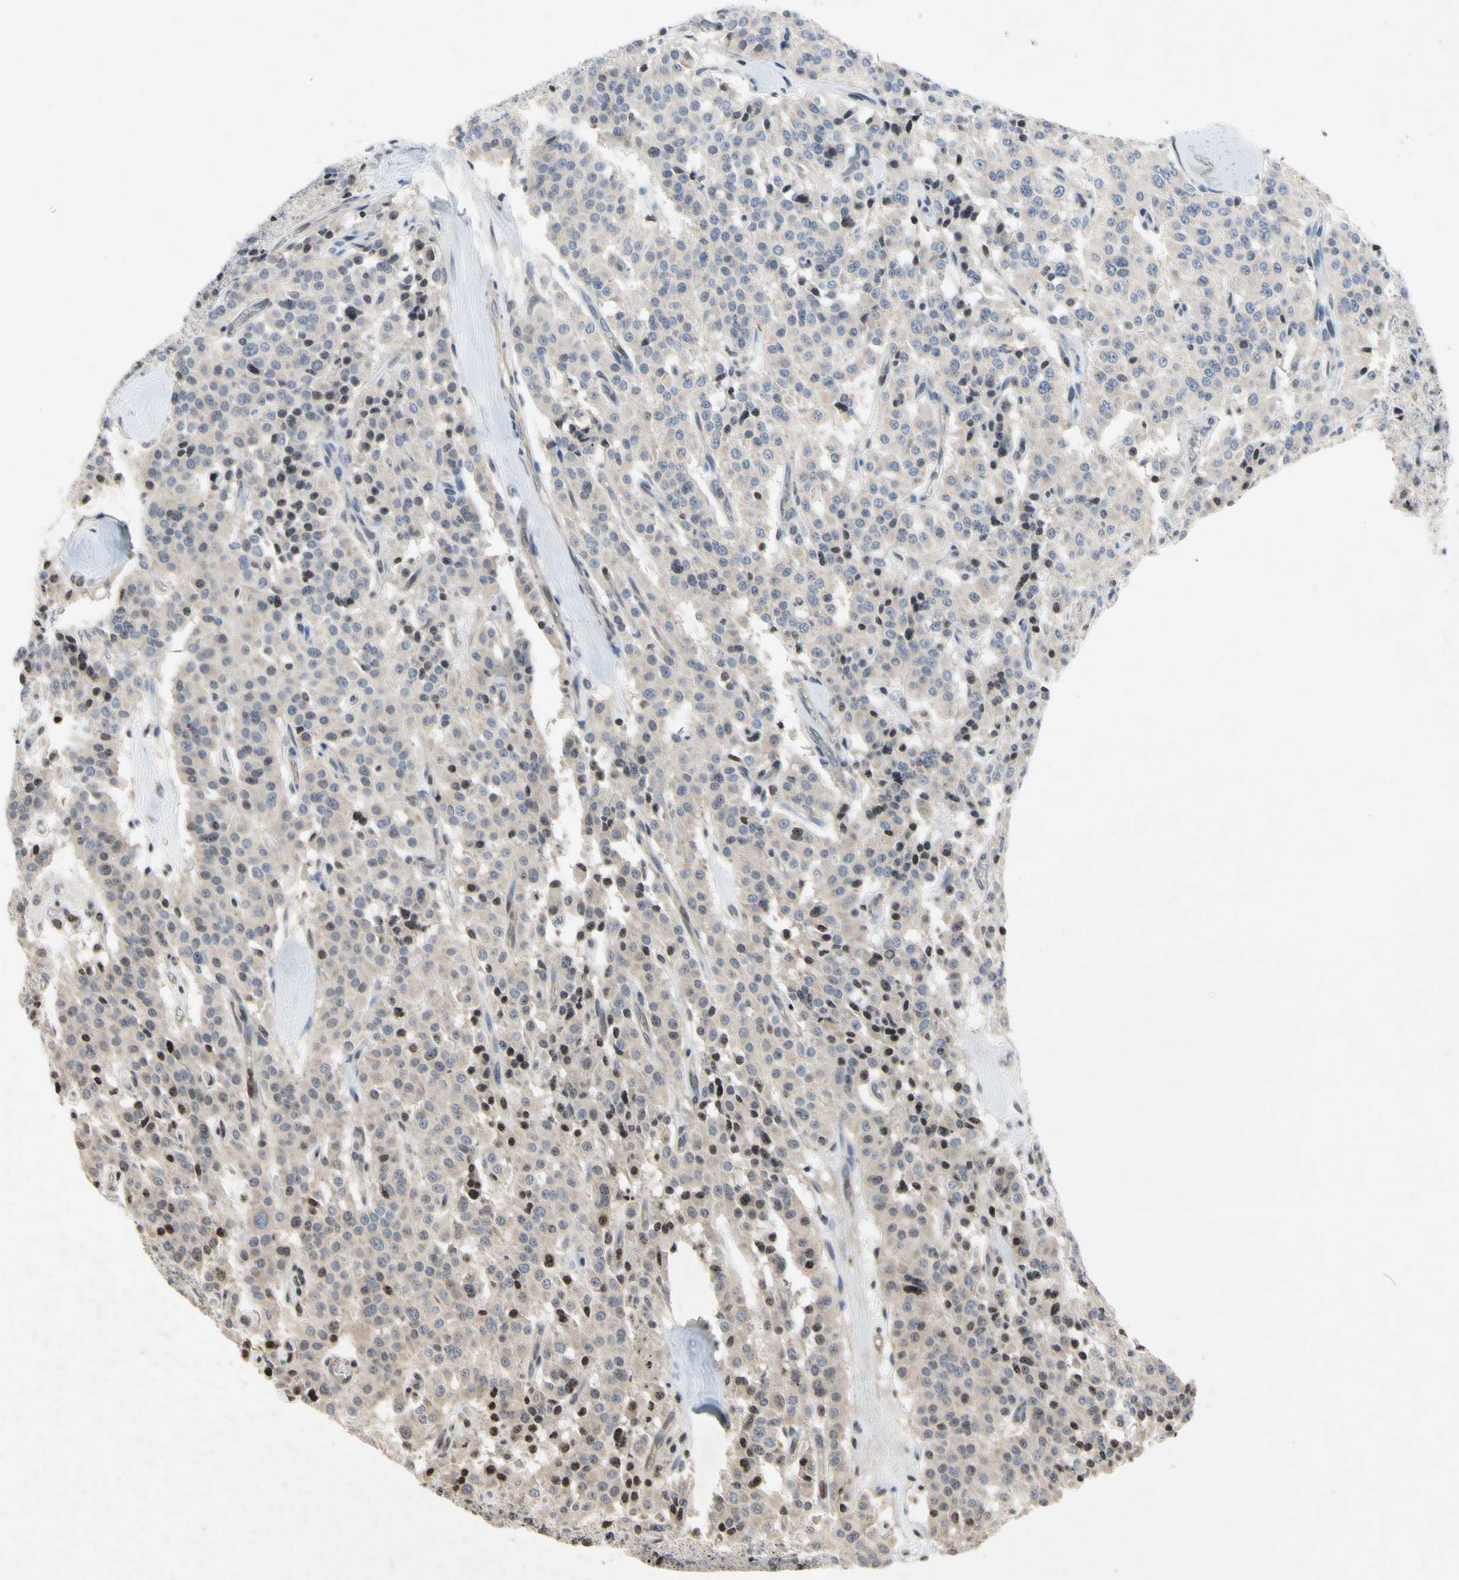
{"staining": {"intensity": "moderate", "quantity": "25%-75%", "location": "cytoplasmic/membranous,nuclear"}, "tissue": "carcinoid", "cell_type": "Tumor cells", "image_type": "cancer", "snomed": [{"axis": "morphology", "description": "Carcinoid, malignant, NOS"}, {"axis": "topography", "description": "Lung"}], "caption": "Carcinoid stained with DAB immunohistochemistry shows medium levels of moderate cytoplasmic/membranous and nuclear staining in approximately 25%-75% of tumor cells.", "gene": "ARG1", "patient": {"sex": "male", "age": 30}}